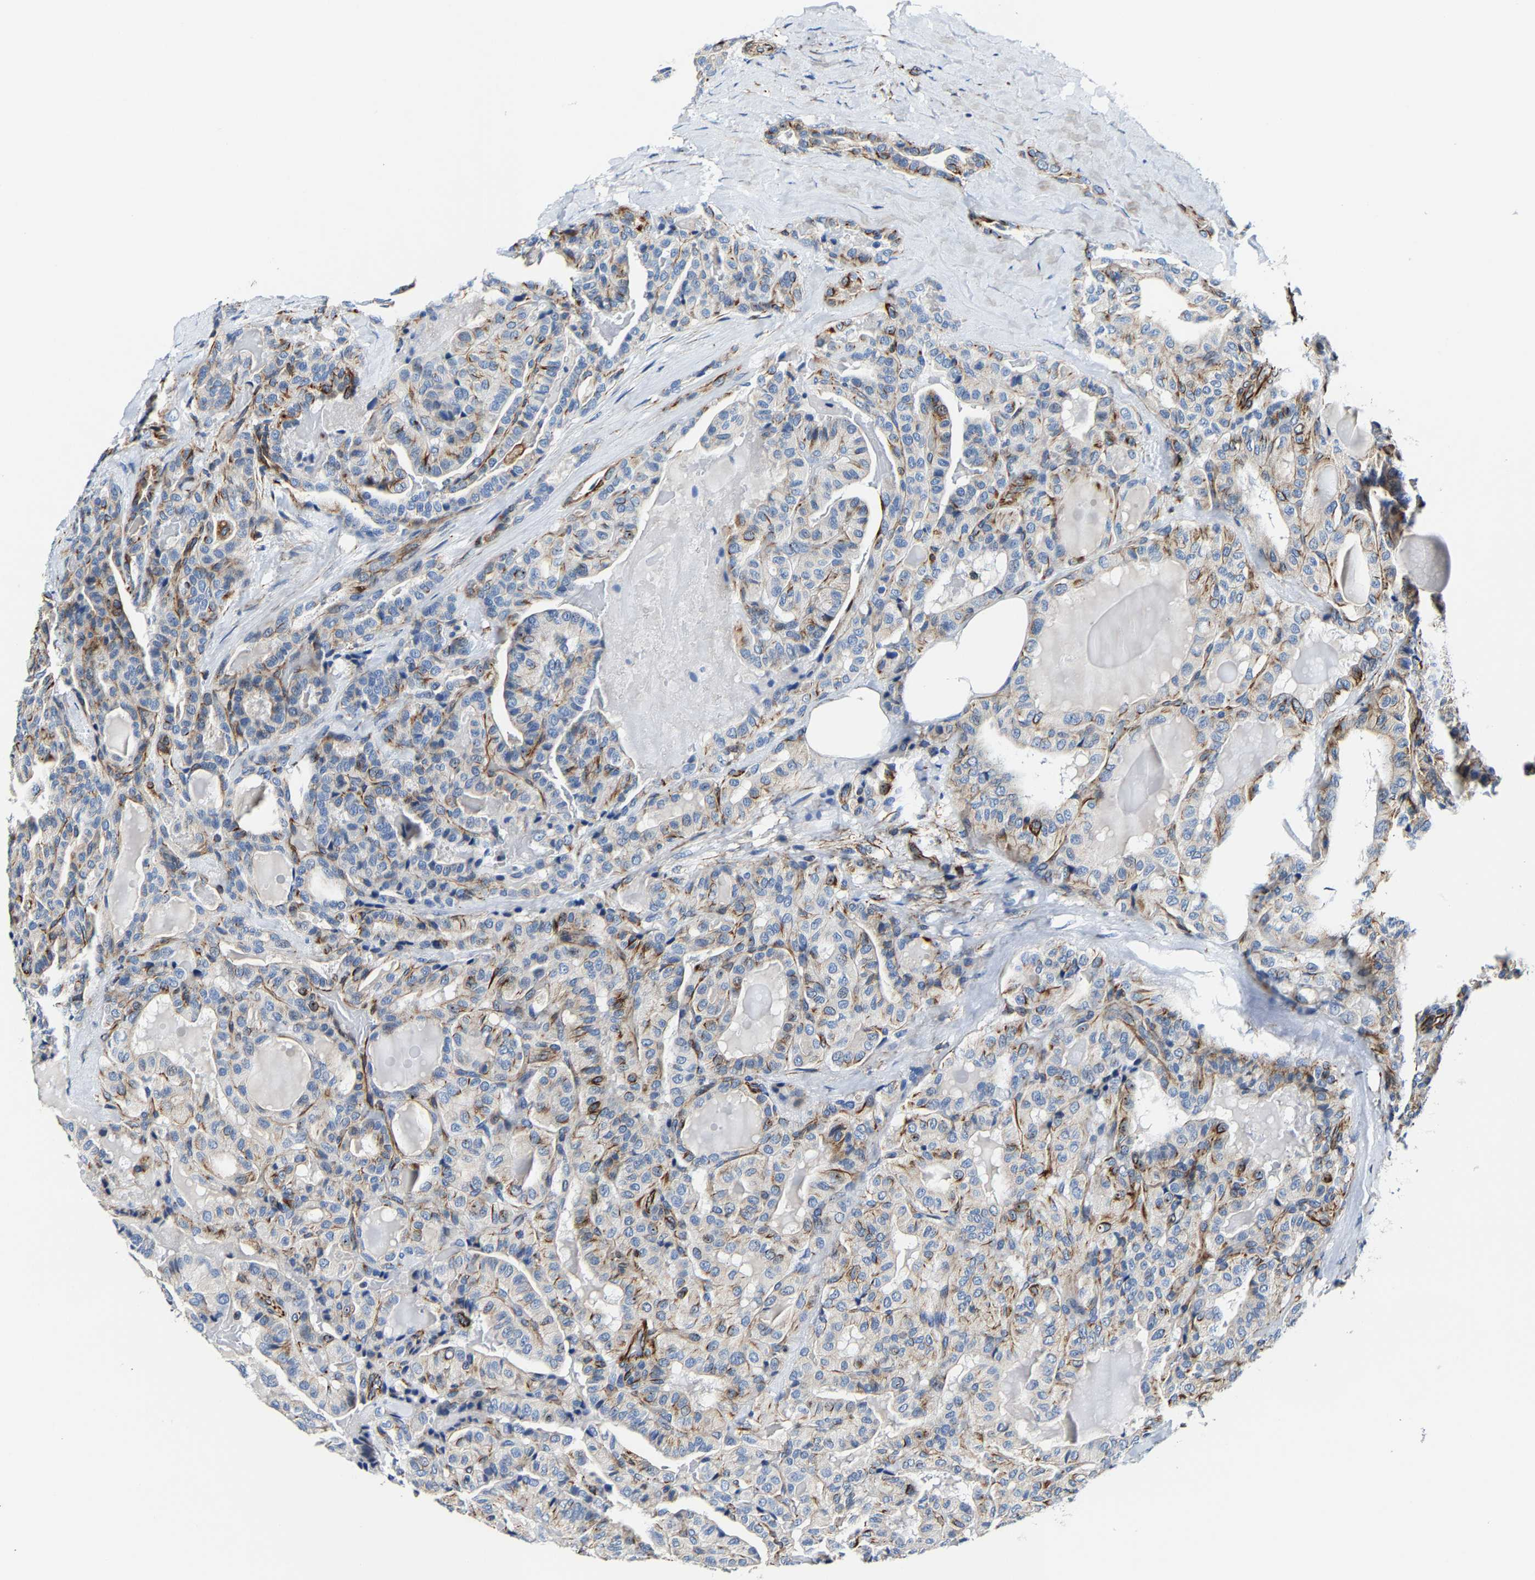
{"staining": {"intensity": "moderate", "quantity": "<25%", "location": "cytoplasmic/membranous"}, "tissue": "thyroid cancer", "cell_type": "Tumor cells", "image_type": "cancer", "snomed": [{"axis": "morphology", "description": "Papillary adenocarcinoma, NOS"}, {"axis": "topography", "description": "Thyroid gland"}], "caption": "Protein expression by immunohistochemistry displays moderate cytoplasmic/membranous staining in approximately <25% of tumor cells in papillary adenocarcinoma (thyroid).", "gene": "MMEL1", "patient": {"sex": "male", "age": 77}}